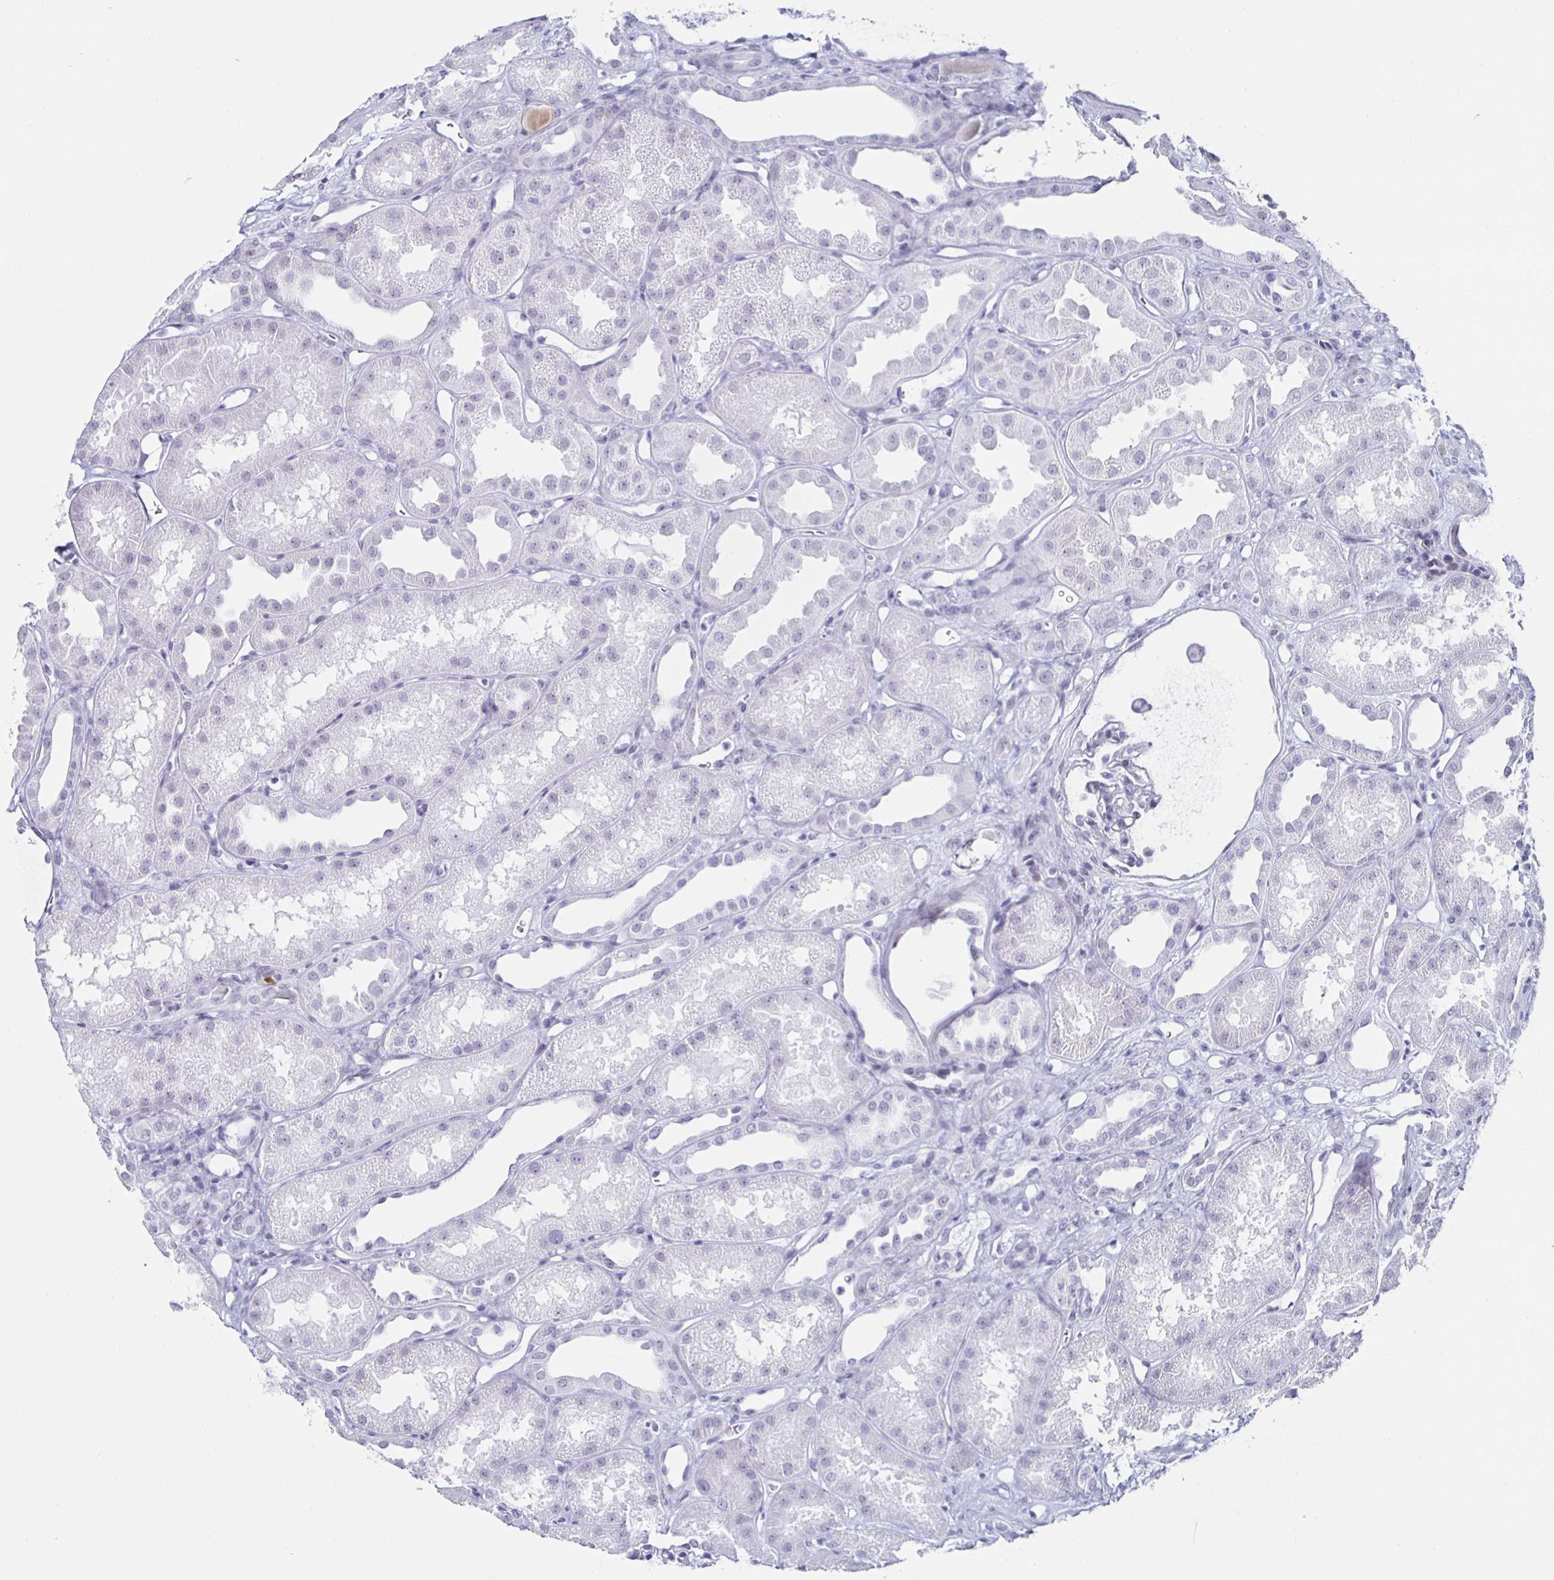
{"staining": {"intensity": "negative", "quantity": "none", "location": "none"}, "tissue": "kidney", "cell_type": "Cells in glomeruli", "image_type": "normal", "snomed": [{"axis": "morphology", "description": "Normal tissue, NOS"}, {"axis": "topography", "description": "Kidney"}], "caption": "Immunohistochemical staining of normal human kidney exhibits no significant staining in cells in glomeruli.", "gene": "KRT4", "patient": {"sex": "male", "age": 61}}